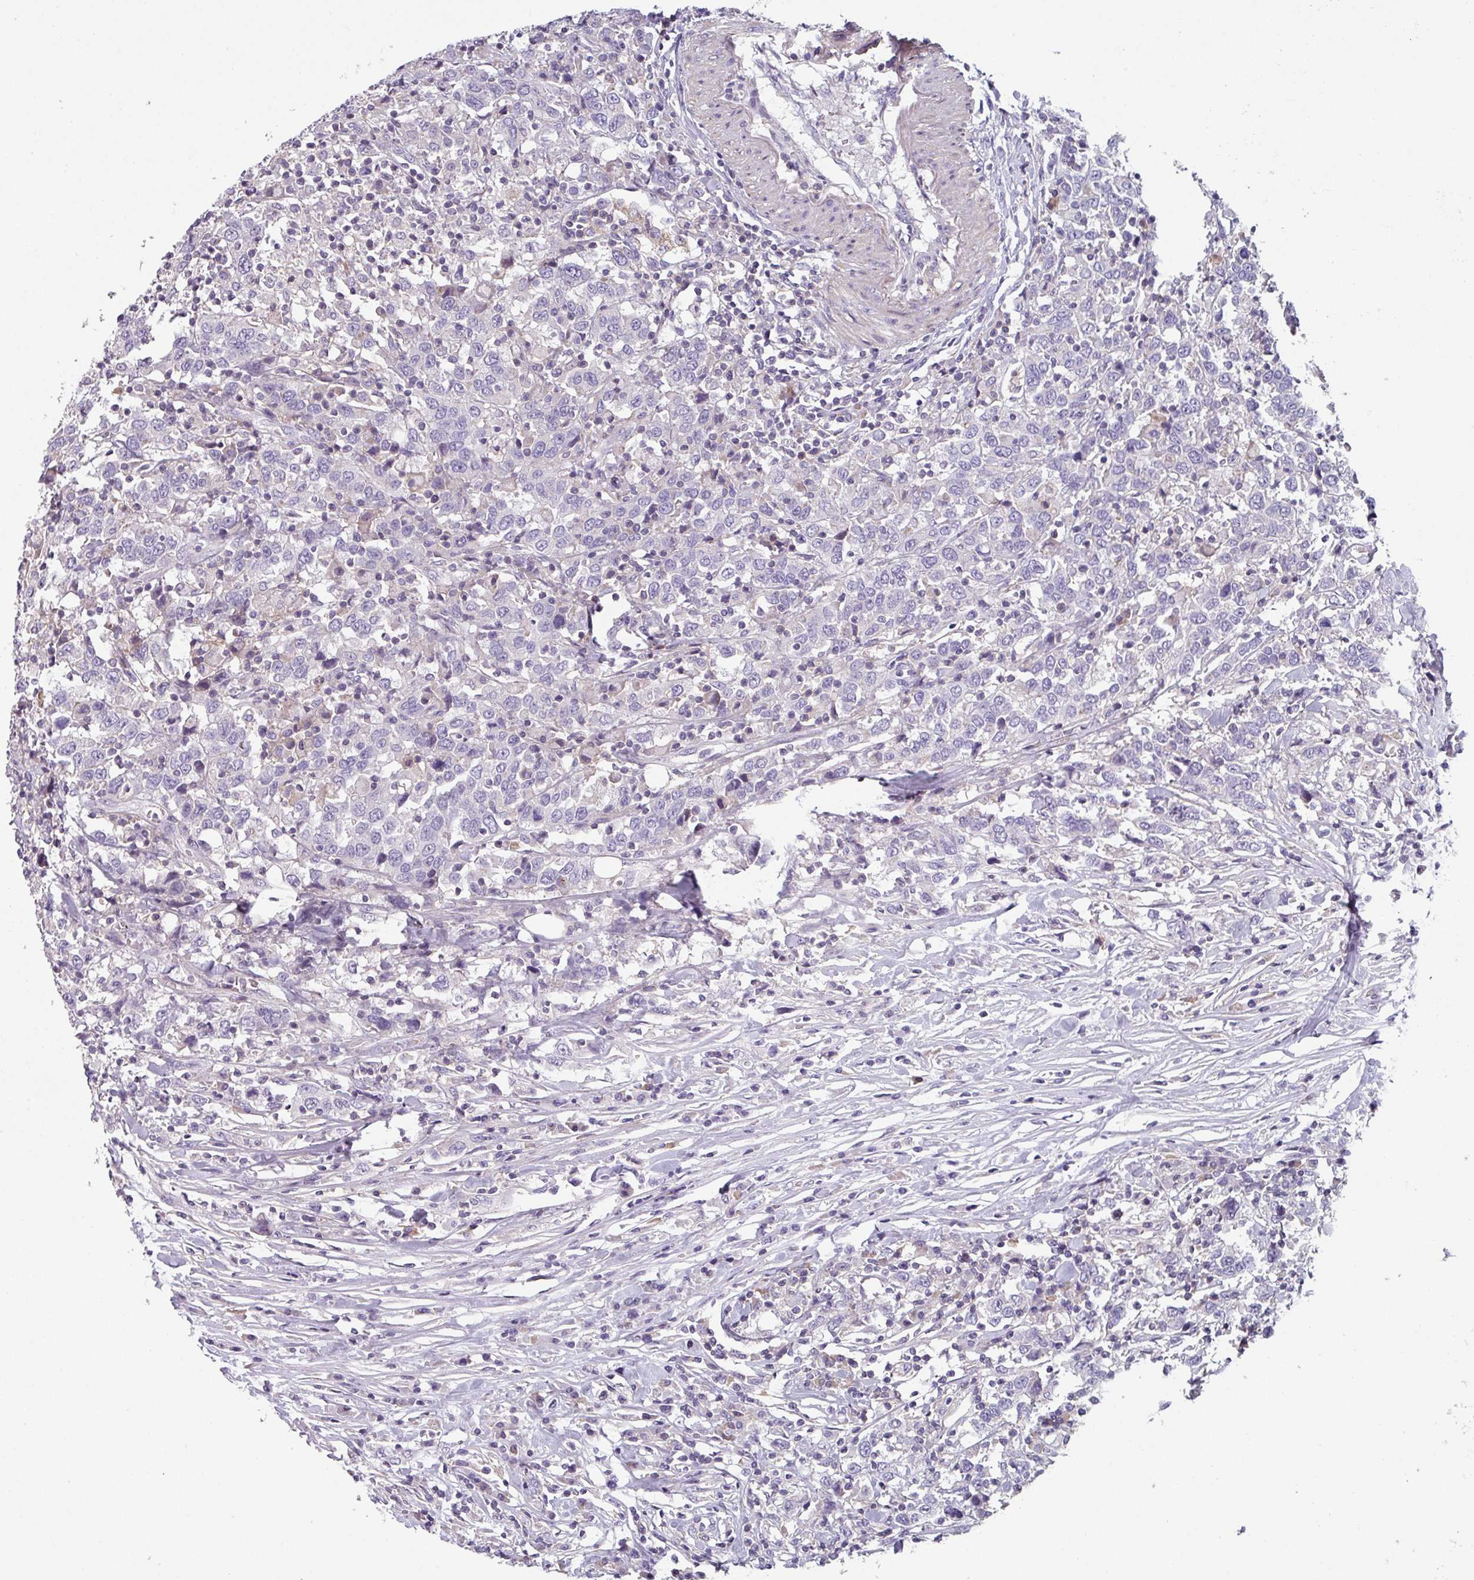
{"staining": {"intensity": "negative", "quantity": "none", "location": "none"}, "tissue": "urothelial cancer", "cell_type": "Tumor cells", "image_type": "cancer", "snomed": [{"axis": "morphology", "description": "Urothelial carcinoma, High grade"}, {"axis": "topography", "description": "Urinary bladder"}], "caption": "High power microscopy image of an IHC photomicrograph of urothelial cancer, revealing no significant positivity in tumor cells. (DAB (3,3'-diaminobenzidine) immunohistochemistry (IHC) visualized using brightfield microscopy, high magnification).", "gene": "TMEM132A", "patient": {"sex": "male", "age": 61}}